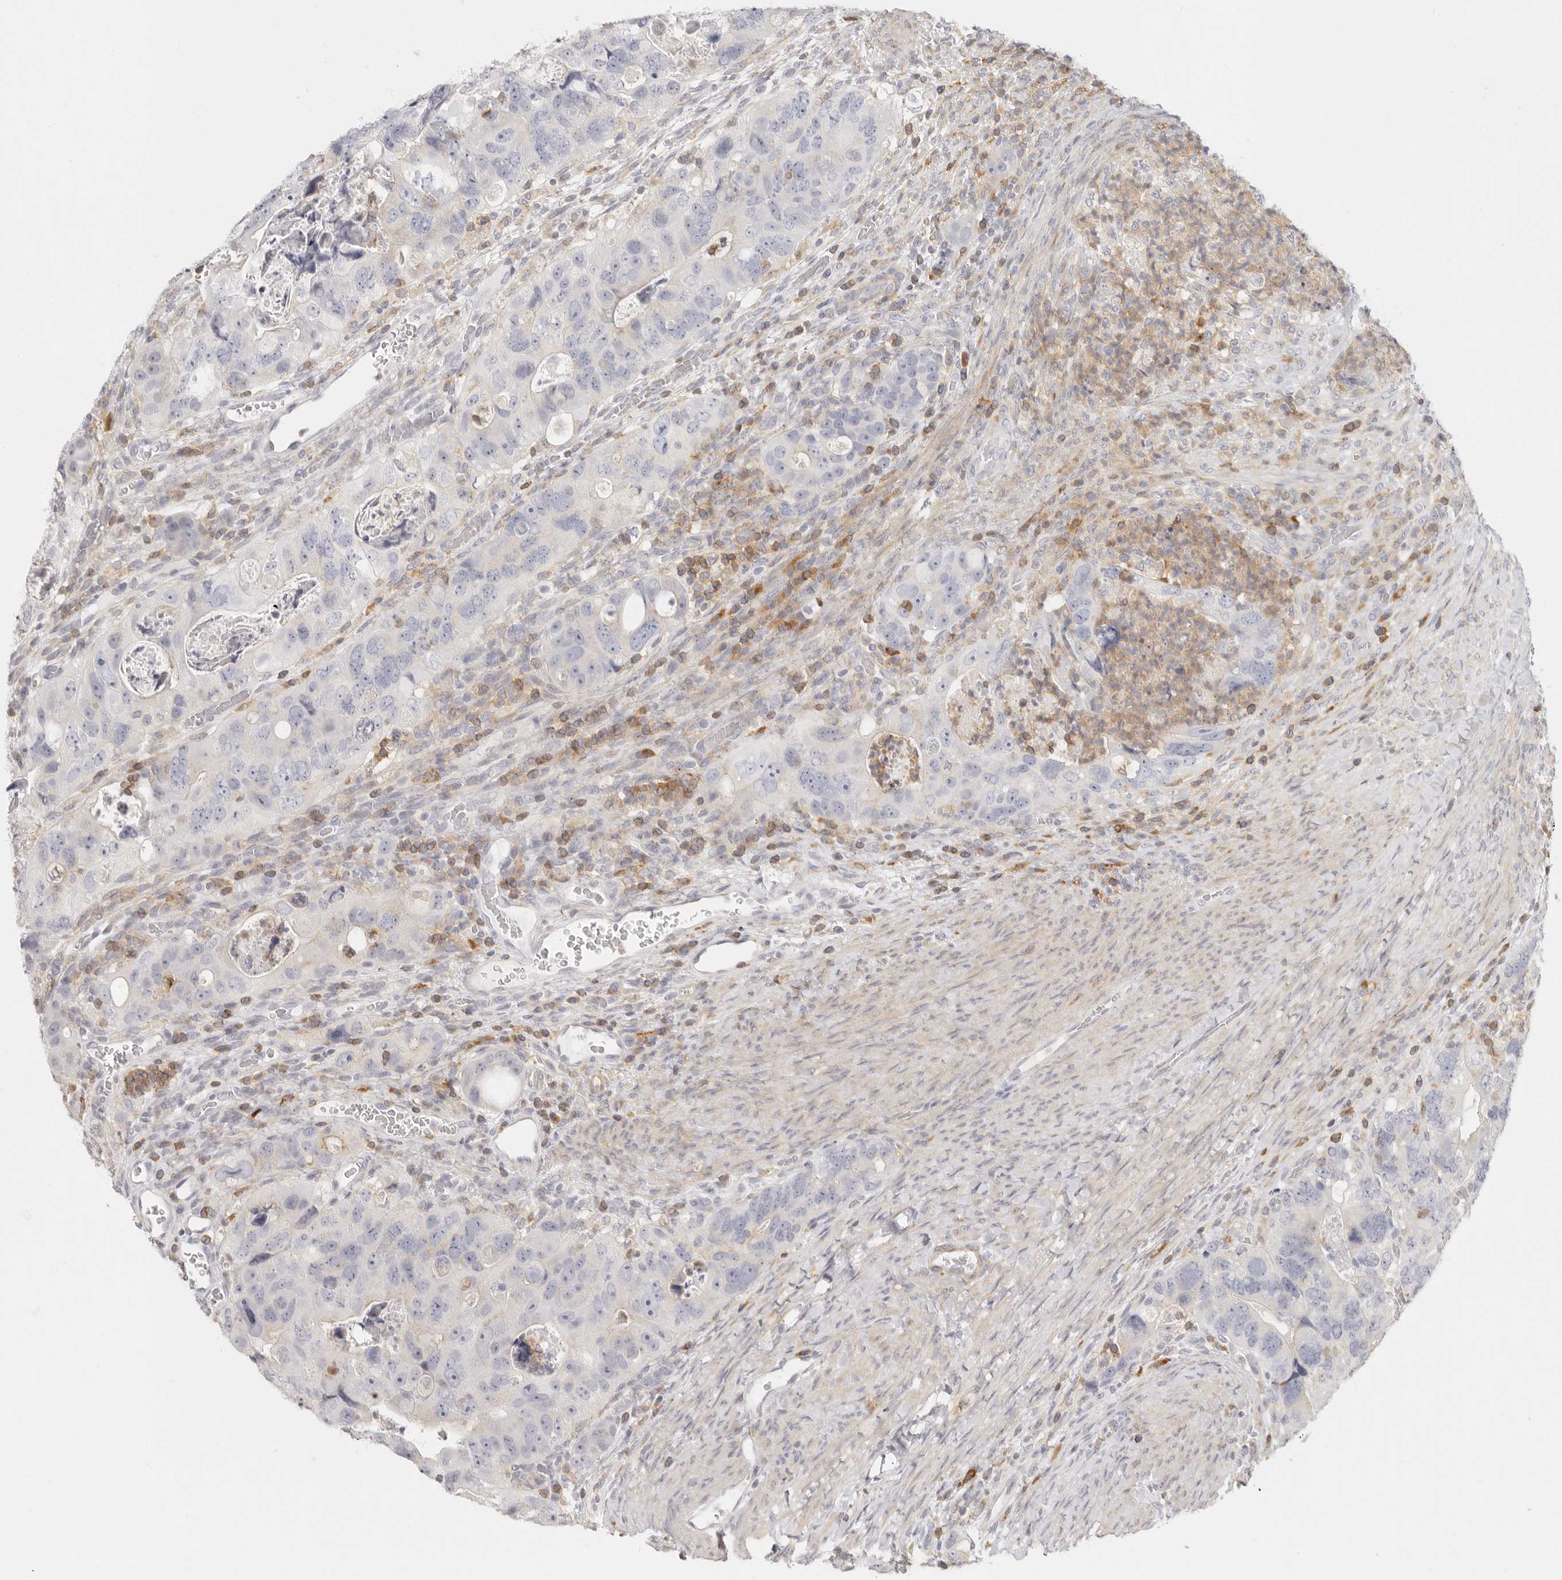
{"staining": {"intensity": "negative", "quantity": "none", "location": "none"}, "tissue": "colorectal cancer", "cell_type": "Tumor cells", "image_type": "cancer", "snomed": [{"axis": "morphology", "description": "Adenocarcinoma, NOS"}, {"axis": "topography", "description": "Rectum"}], "caption": "There is no significant positivity in tumor cells of adenocarcinoma (colorectal).", "gene": "NIBAN1", "patient": {"sex": "male", "age": 59}}